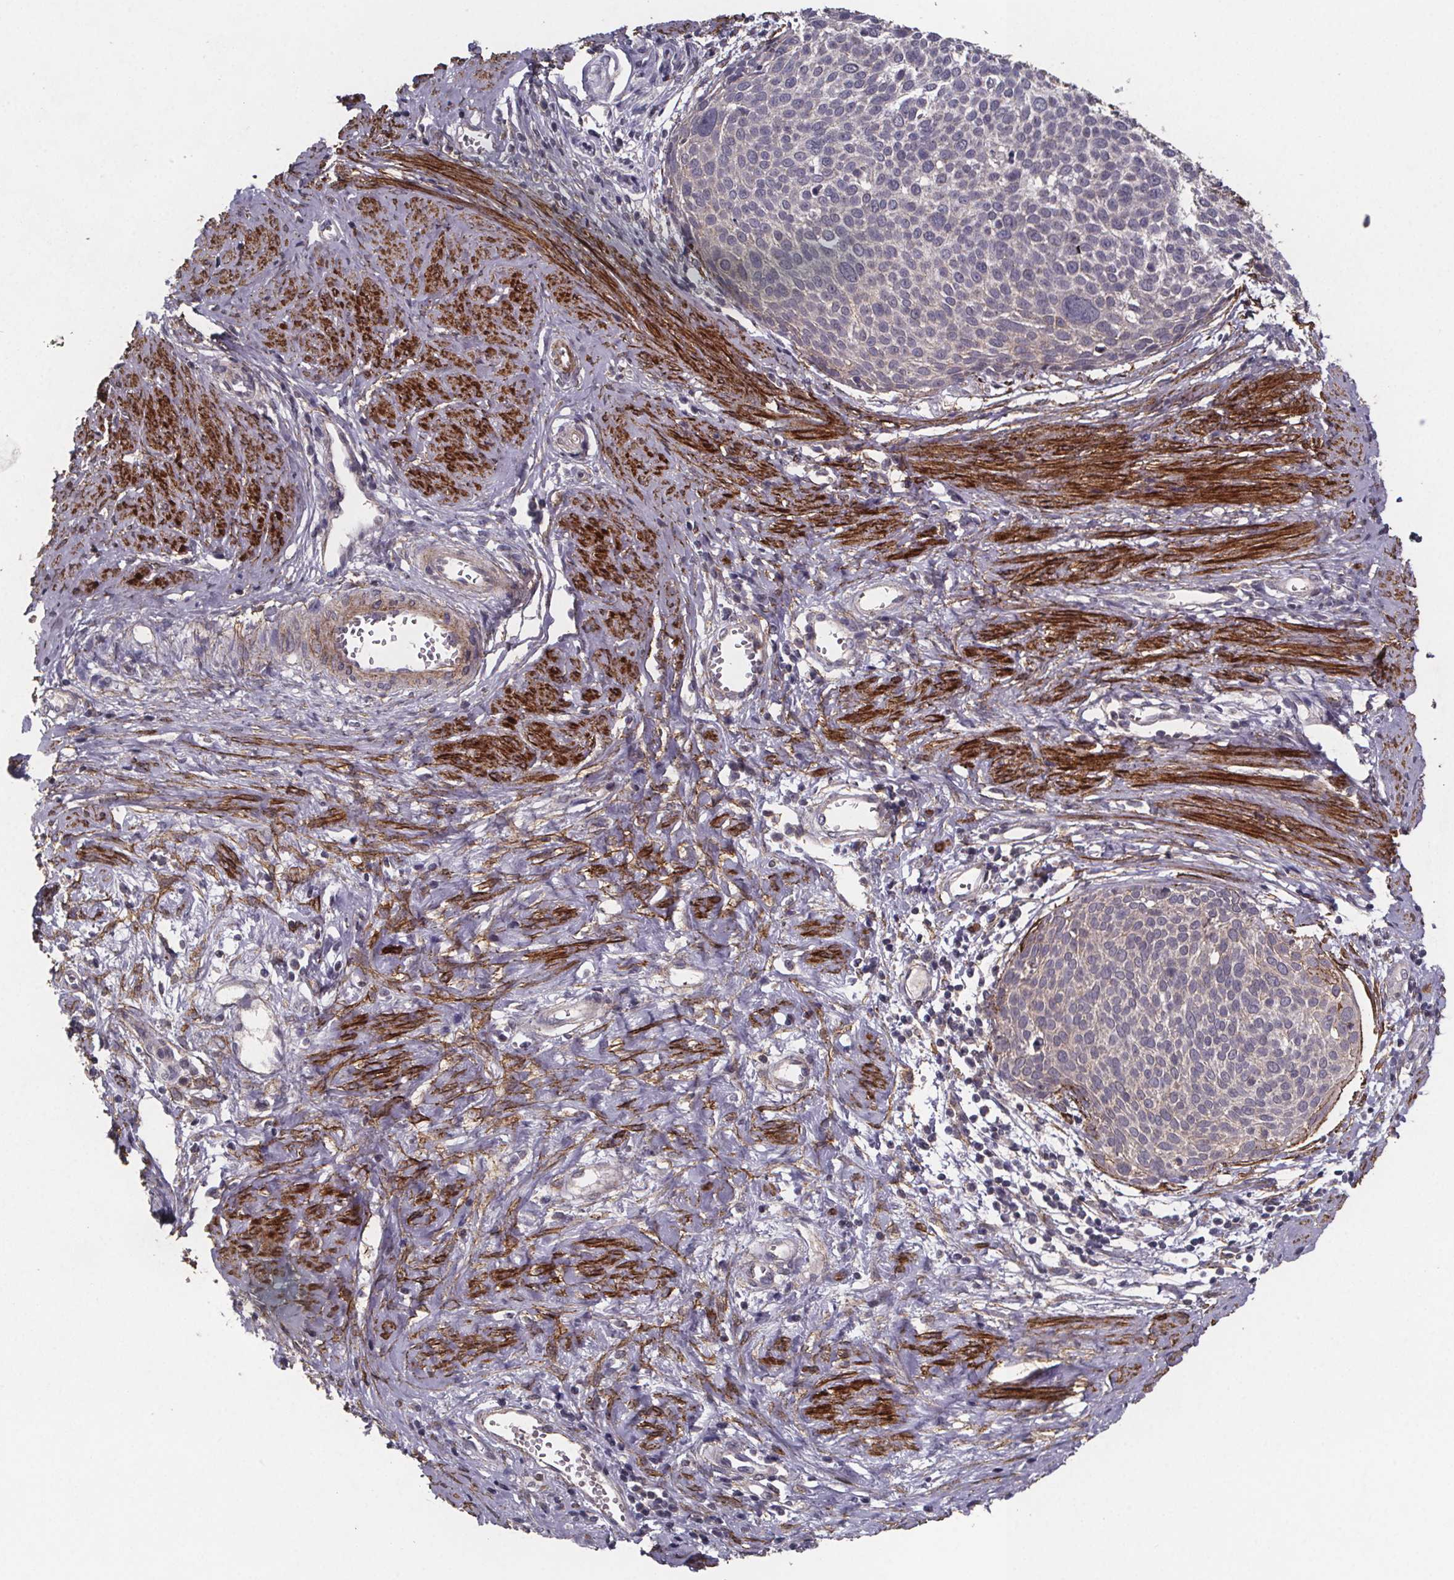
{"staining": {"intensity": "negative", "quantity": "none", "location": "none"}, "tissue": "cervical cancer", "cell_type": "Tumor cells", "image_type": "cancer", "snomed": [{"axis": "morphology", "description": "Squamous cell carcinoma, NOS"}, {"axis": "topography", "description": "Cervix"}], "caption": "A histopathology image of human cervical cancer (squamous cell carcinoma) is negative for staining in tumor cells. Nuclei are stained in blue.", "gene": "PALLD", "patient": {"sex": "female", "age": 39}}